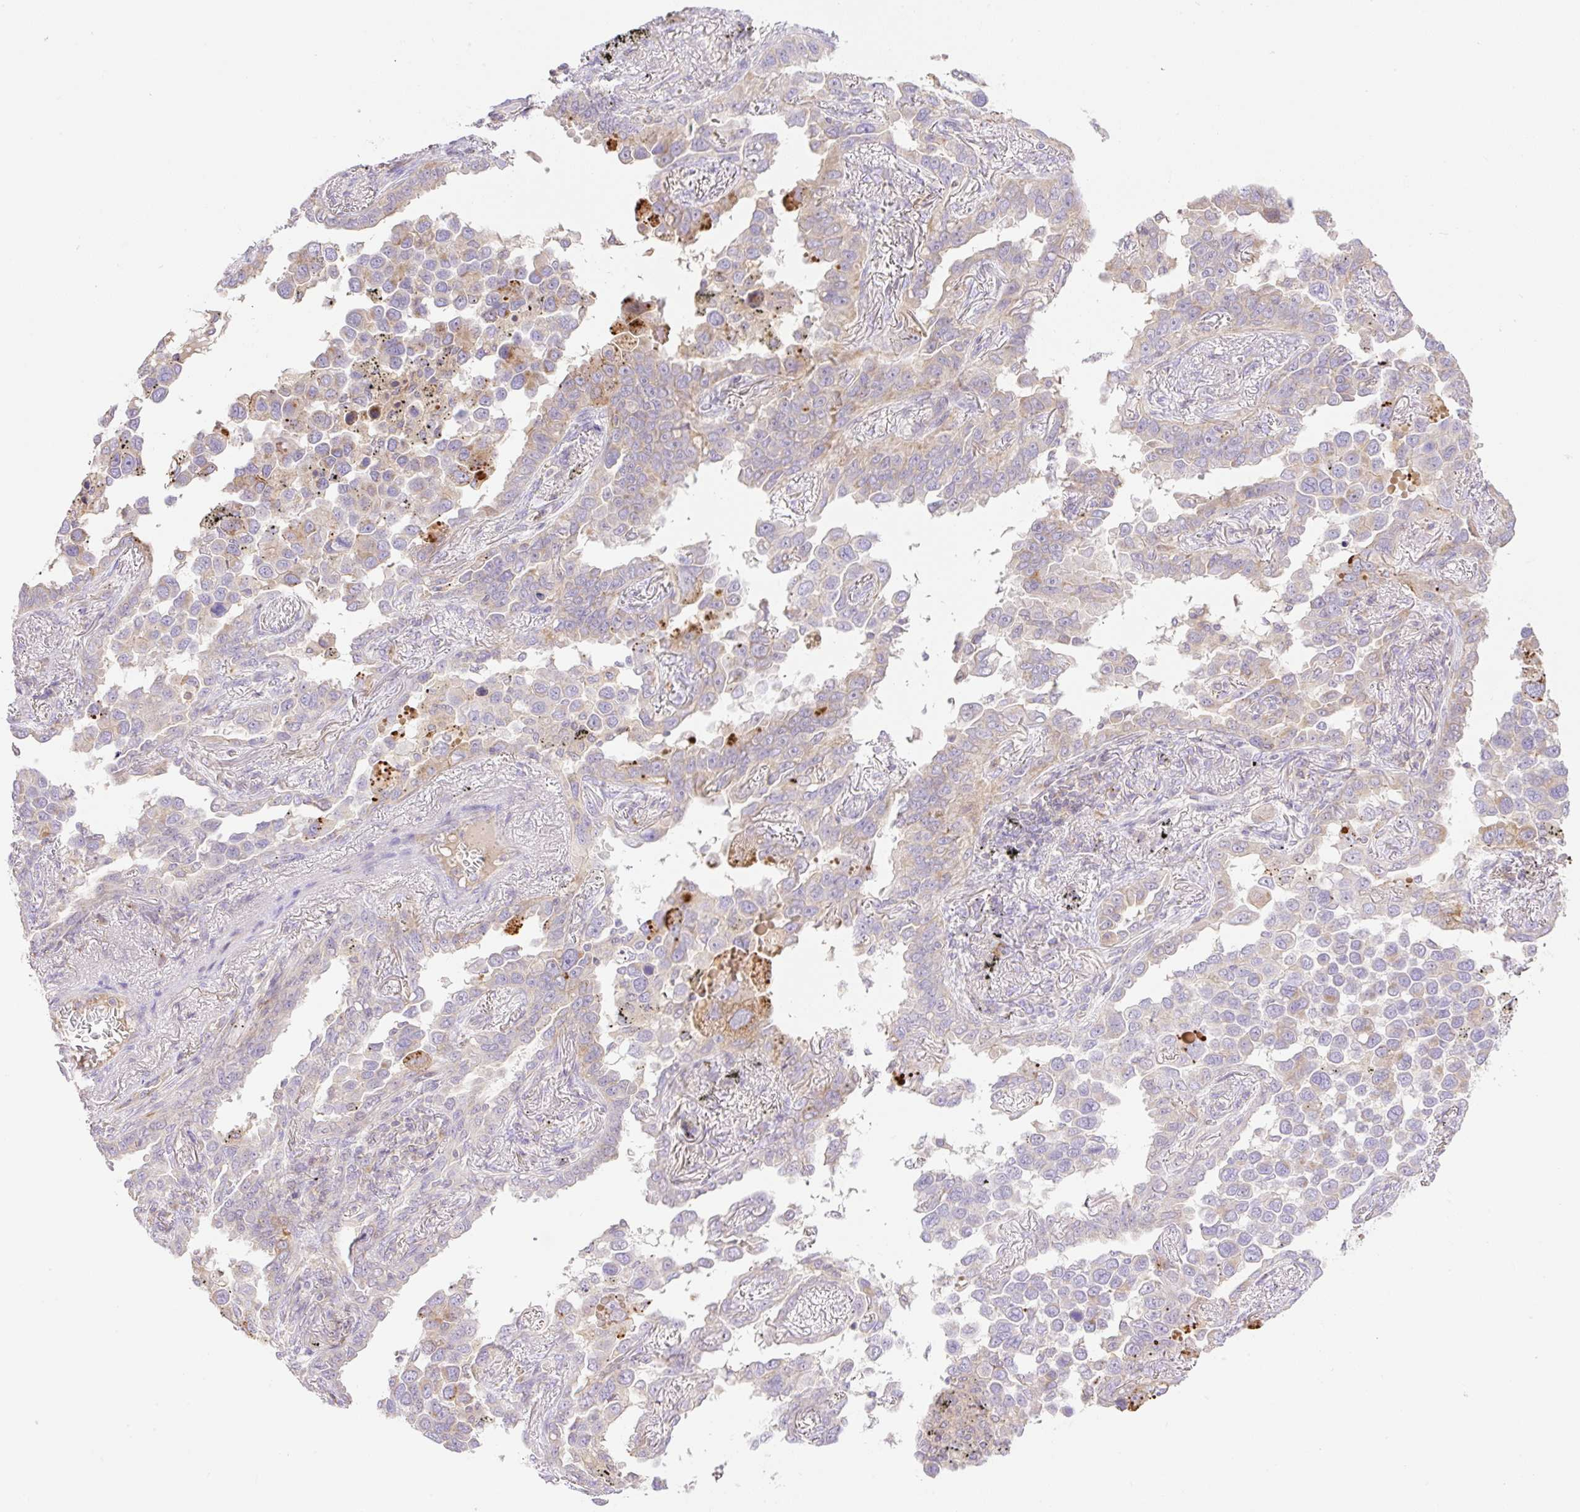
{"staining": {"intensity": "moderate", "quantity": "<25%", "location": "cytoplasmic/membranous"}, "tissue": "lung cancer", "cell_type": "Tumor cells", "image_type": "cancer", "snomed": [{"axis": "morphology", "description": "Adenocarcinoma, NOS"}, {"axis": "topography", "description": "Lung"}], "caption": "A histopathology image showing moderate cytoplasmic/membranous staining in about <25% of tumor cells in lung cancer (adenocarcinoma), as visualized by brown immunohistochemical staining.", "gene": "VPS25", "patient": {"sex": "male", "age": 67}}